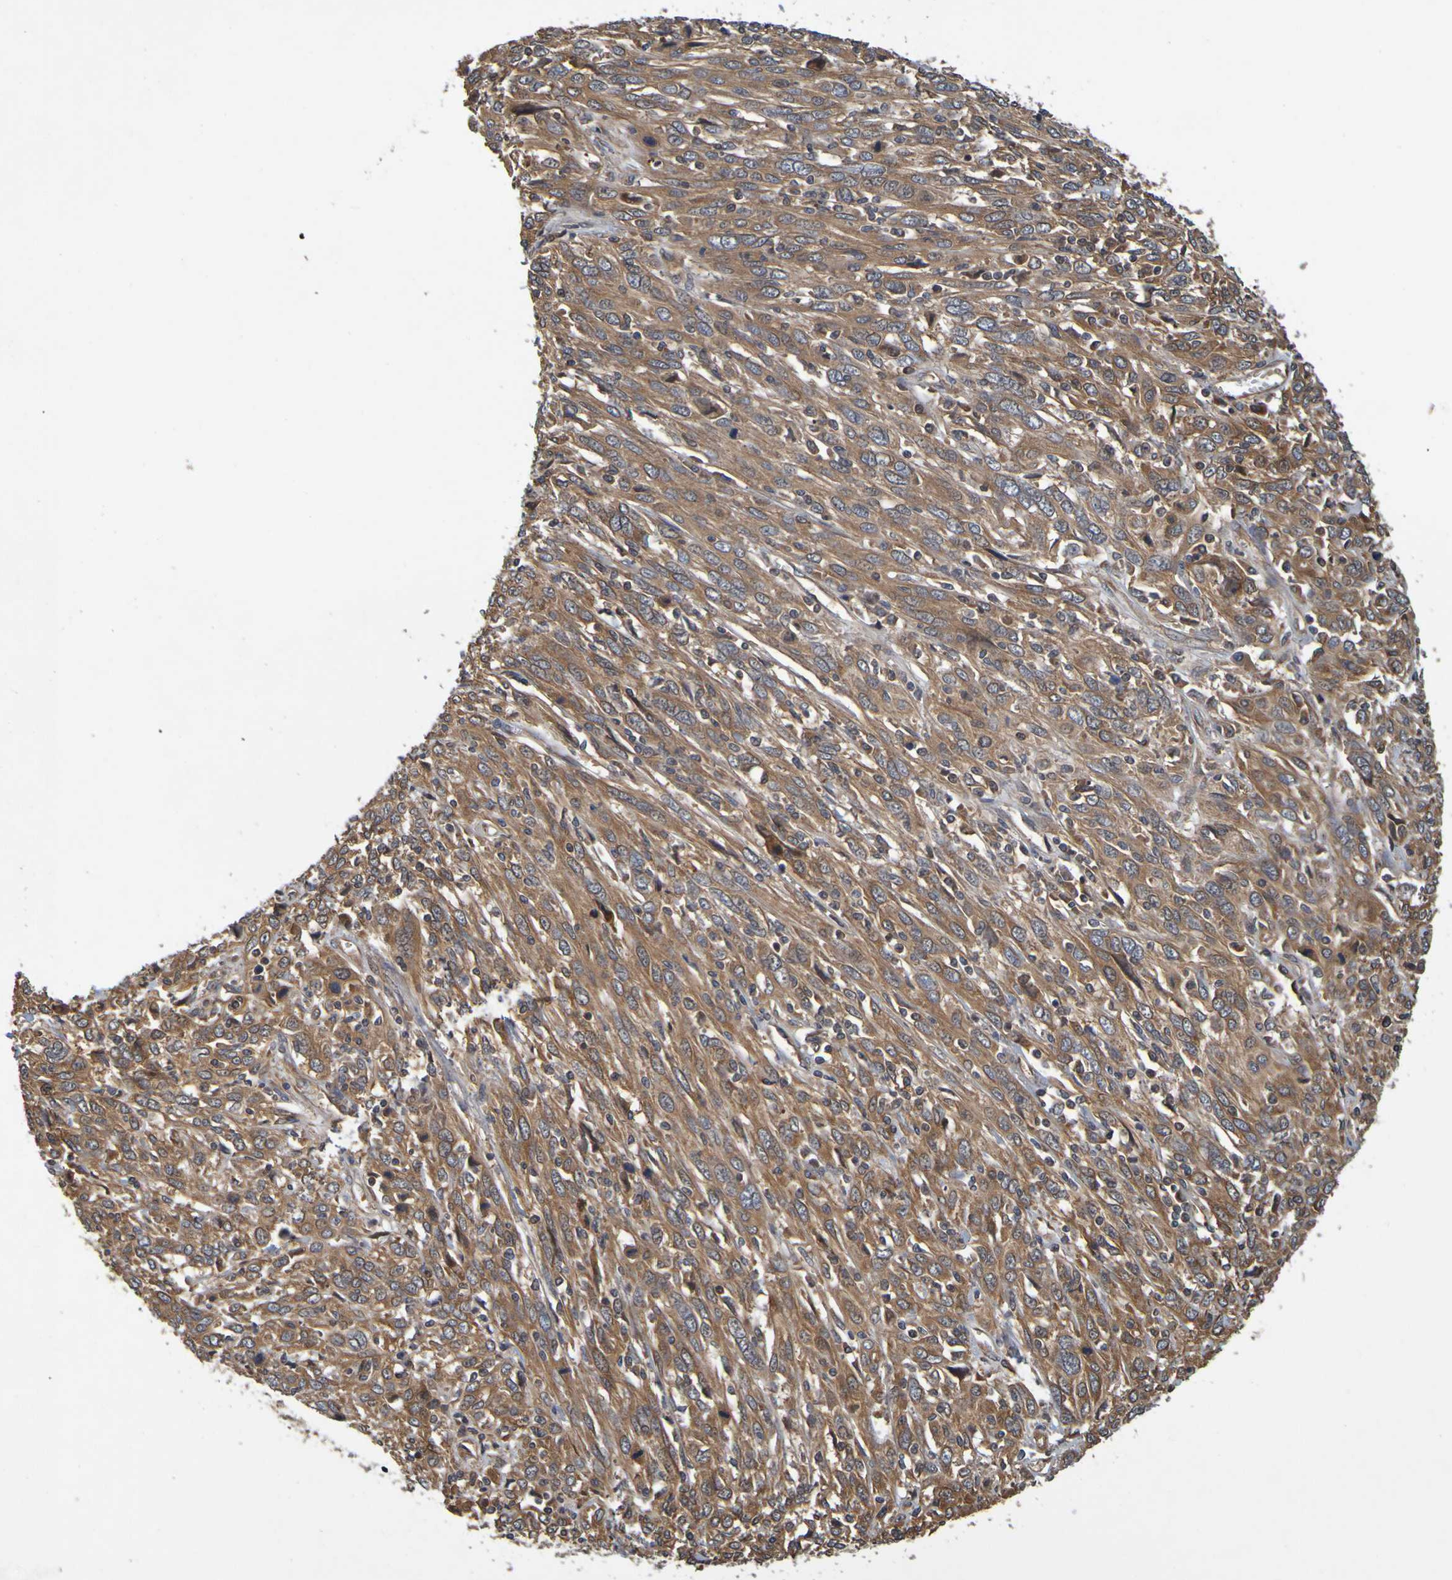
{"staining": {"intensity": "strong", "quantity": ">75%", "location": "cytoplasmic/membranous"}, "tissue": "cervical cancer", "cell_type": "Tumor cells", "image_type": "cancer", "snomed": [{"axis": "morphology", "description": "Squamous cell carcinoma, NOS"}, {"axis": "topography", "description": "Cervix"}], "caption": "Immunohistochemical staining of cervical cancer (squamous cell carcinoma) displays high levels of strong cytoplasmic/membranous protein staining in approximately >75% of tumor cells.", "gene": "OCRL", "patient": {"sex": "female", "age": 46}}